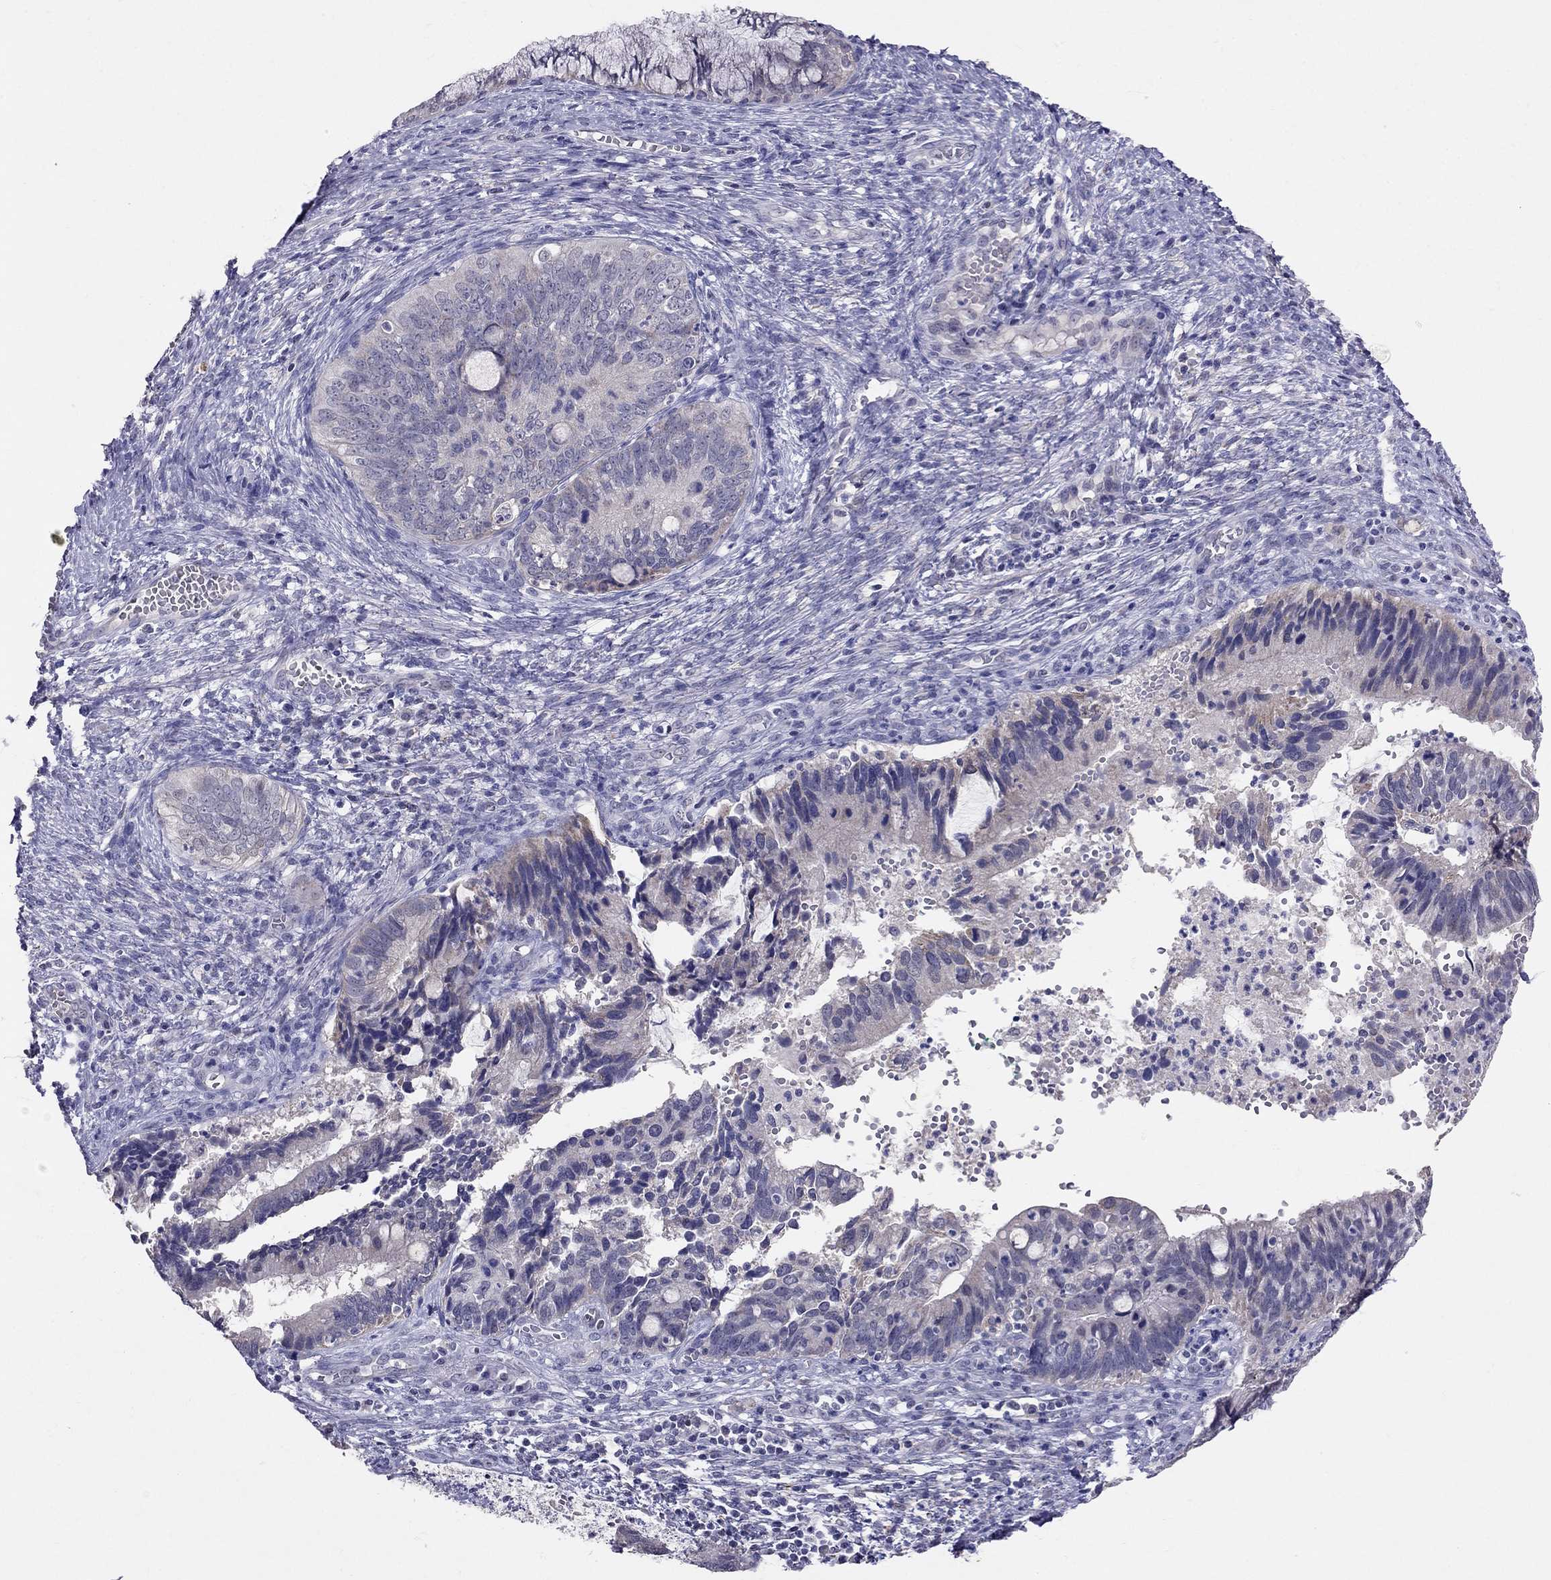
{"staining": {"intensity": "negative", "quantity": "none", "location": "none"}, "tissue": "cervical cancer", "cell_type": "Tumor cells", "image_type": "cancer", "snomed": [{"axis": "morphology", "description": "Adenocarcinoma, NOS"}, {"axis": "topography", "description": "Cervix"}], "caption": "A photomicrograph of human cervical adenocarcinoma is negative for staining in tumor cells.", "gene": "MYO3B", "patient": {"sex": "female", "age": 42}}